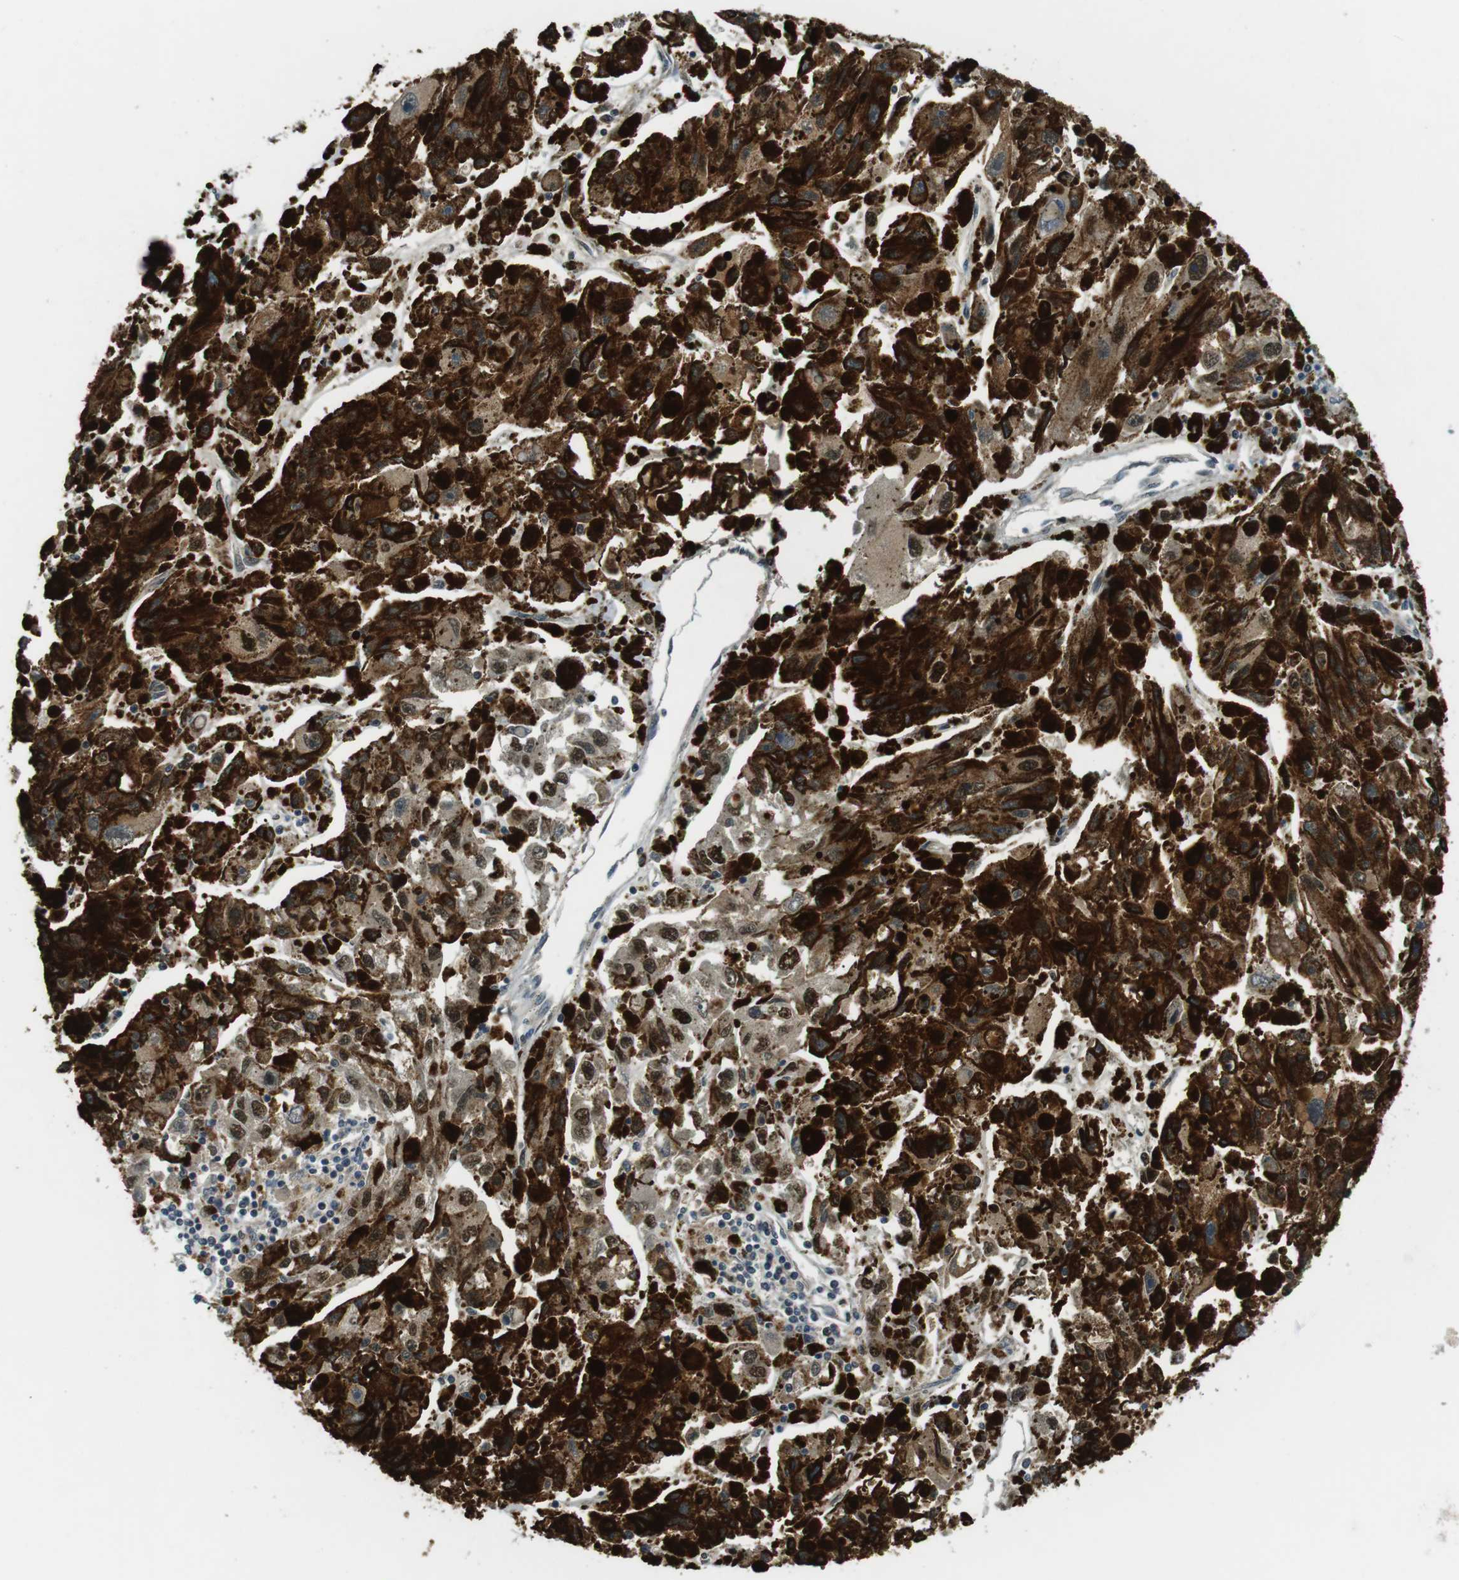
{"staining": {"intensity": "moderate", "quantity": "25%-75%", "location": "nuclear"}, "tissue": "melanoma", "cell_type": "Tumor cells", "image_type": "cancer", "snomed": [{"axis": "morphology", "description": "Malignant melanoma, NOS"}, {"axis": "topography", "description": "Skin"}], "caption": "Protein positivity by immunohistochemistry (IHC) demonstrates moderate nuclear positivity in approximately 25%-75% of tumor cells in melanoma. The protein is shown in brown color, while the nuclei are stained blue.", "gene": "ORAI3", "patient": {"sex": "female", "age": 104}}